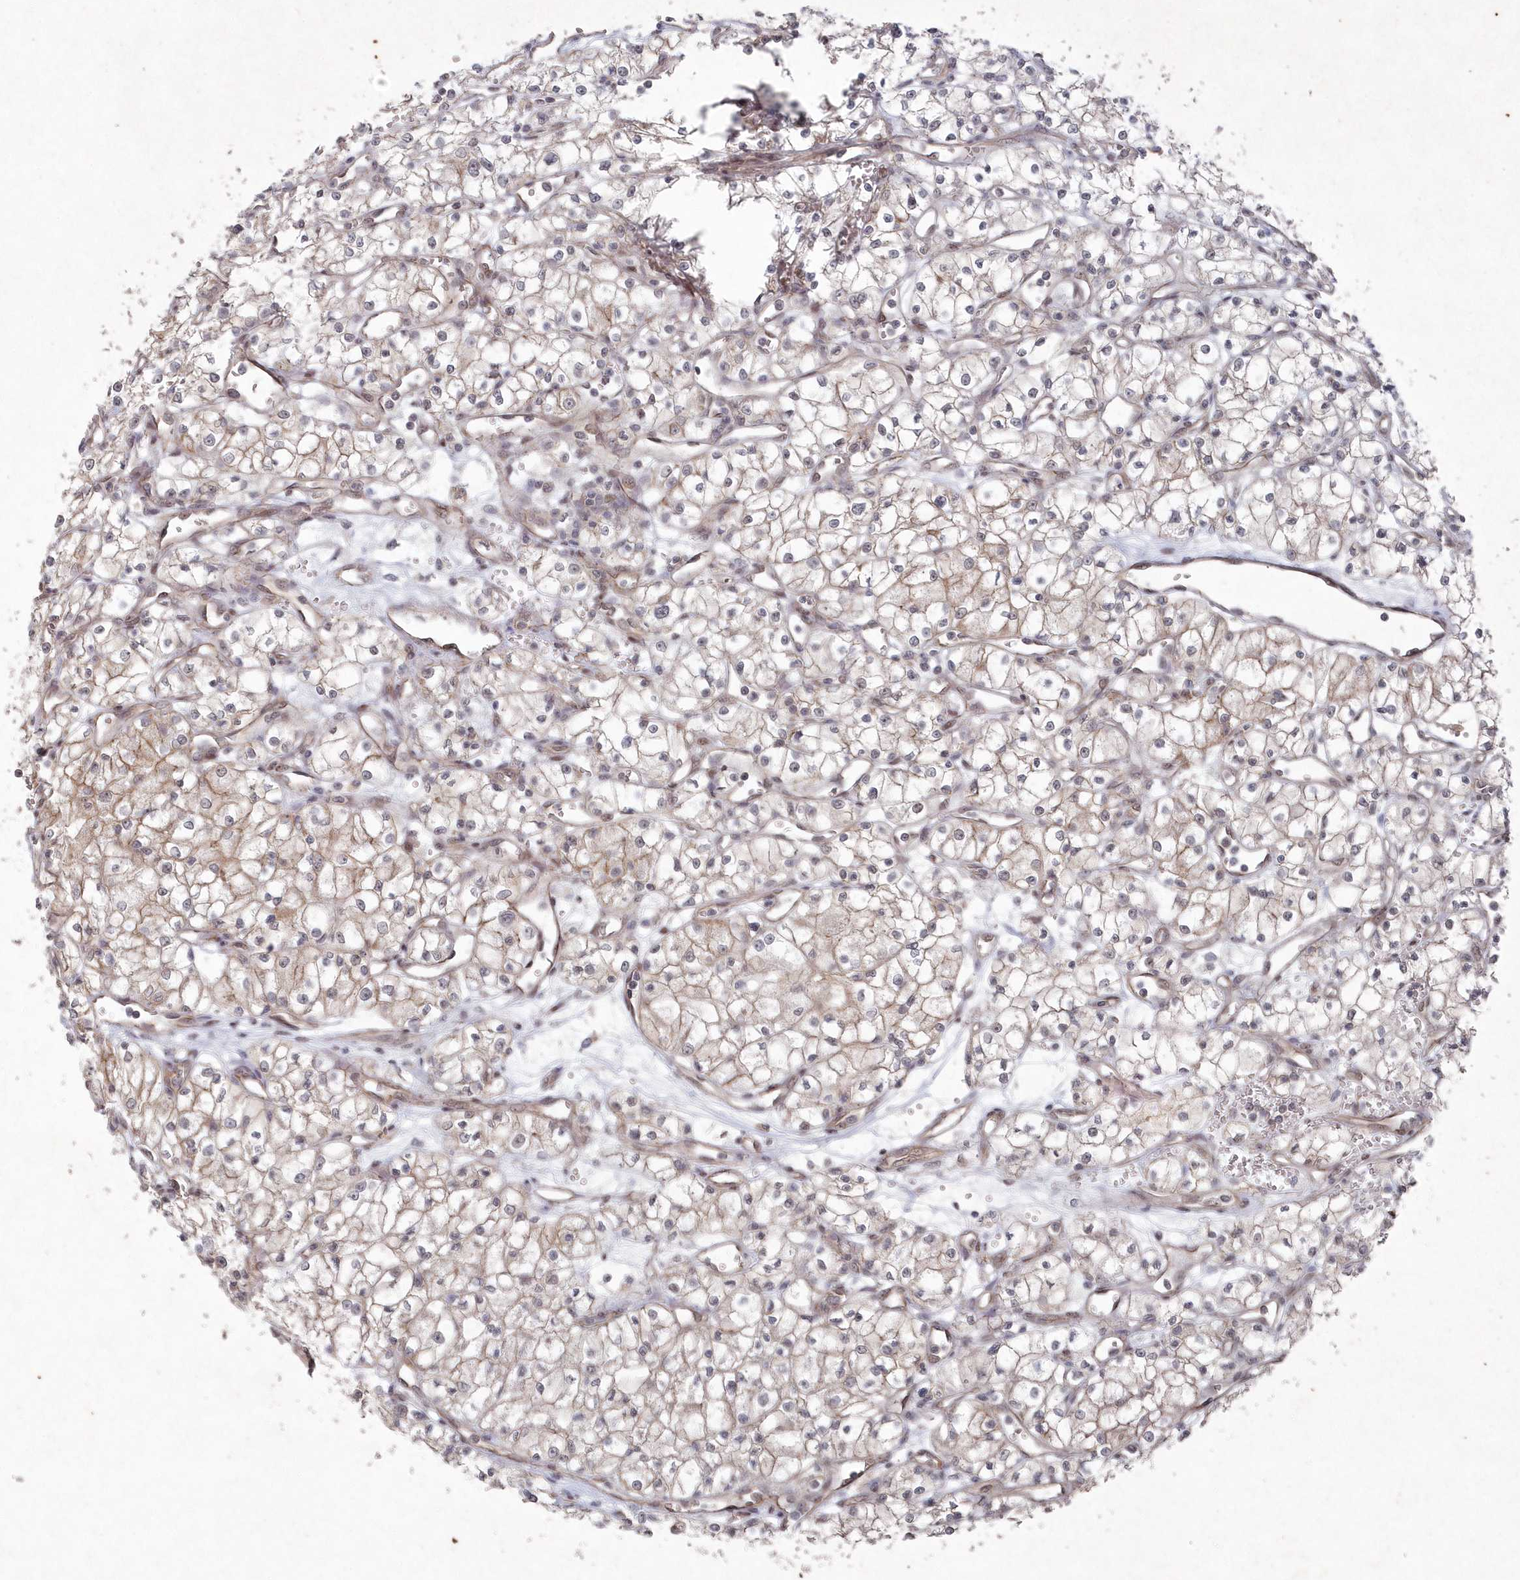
{"staining": {"intensity": "weak", "quantity": "<25%", "location": "cytoplasmic/membranous"}, "tissue": "renal cancer", "cell_type": "Tumor cells", "image_type": "cancer", "snomed": [{"axis": "morphology", "description": "Adenocarcinoma, NOS"}, {"axis": "topography", "description": "Kidney"}], "caption": "Protein analysis of adenocarcinoma (renal) shows no significant positivity in tumor cells.", "gene": "VSIG2", "patient": {"sex": "male", "age": 59}}